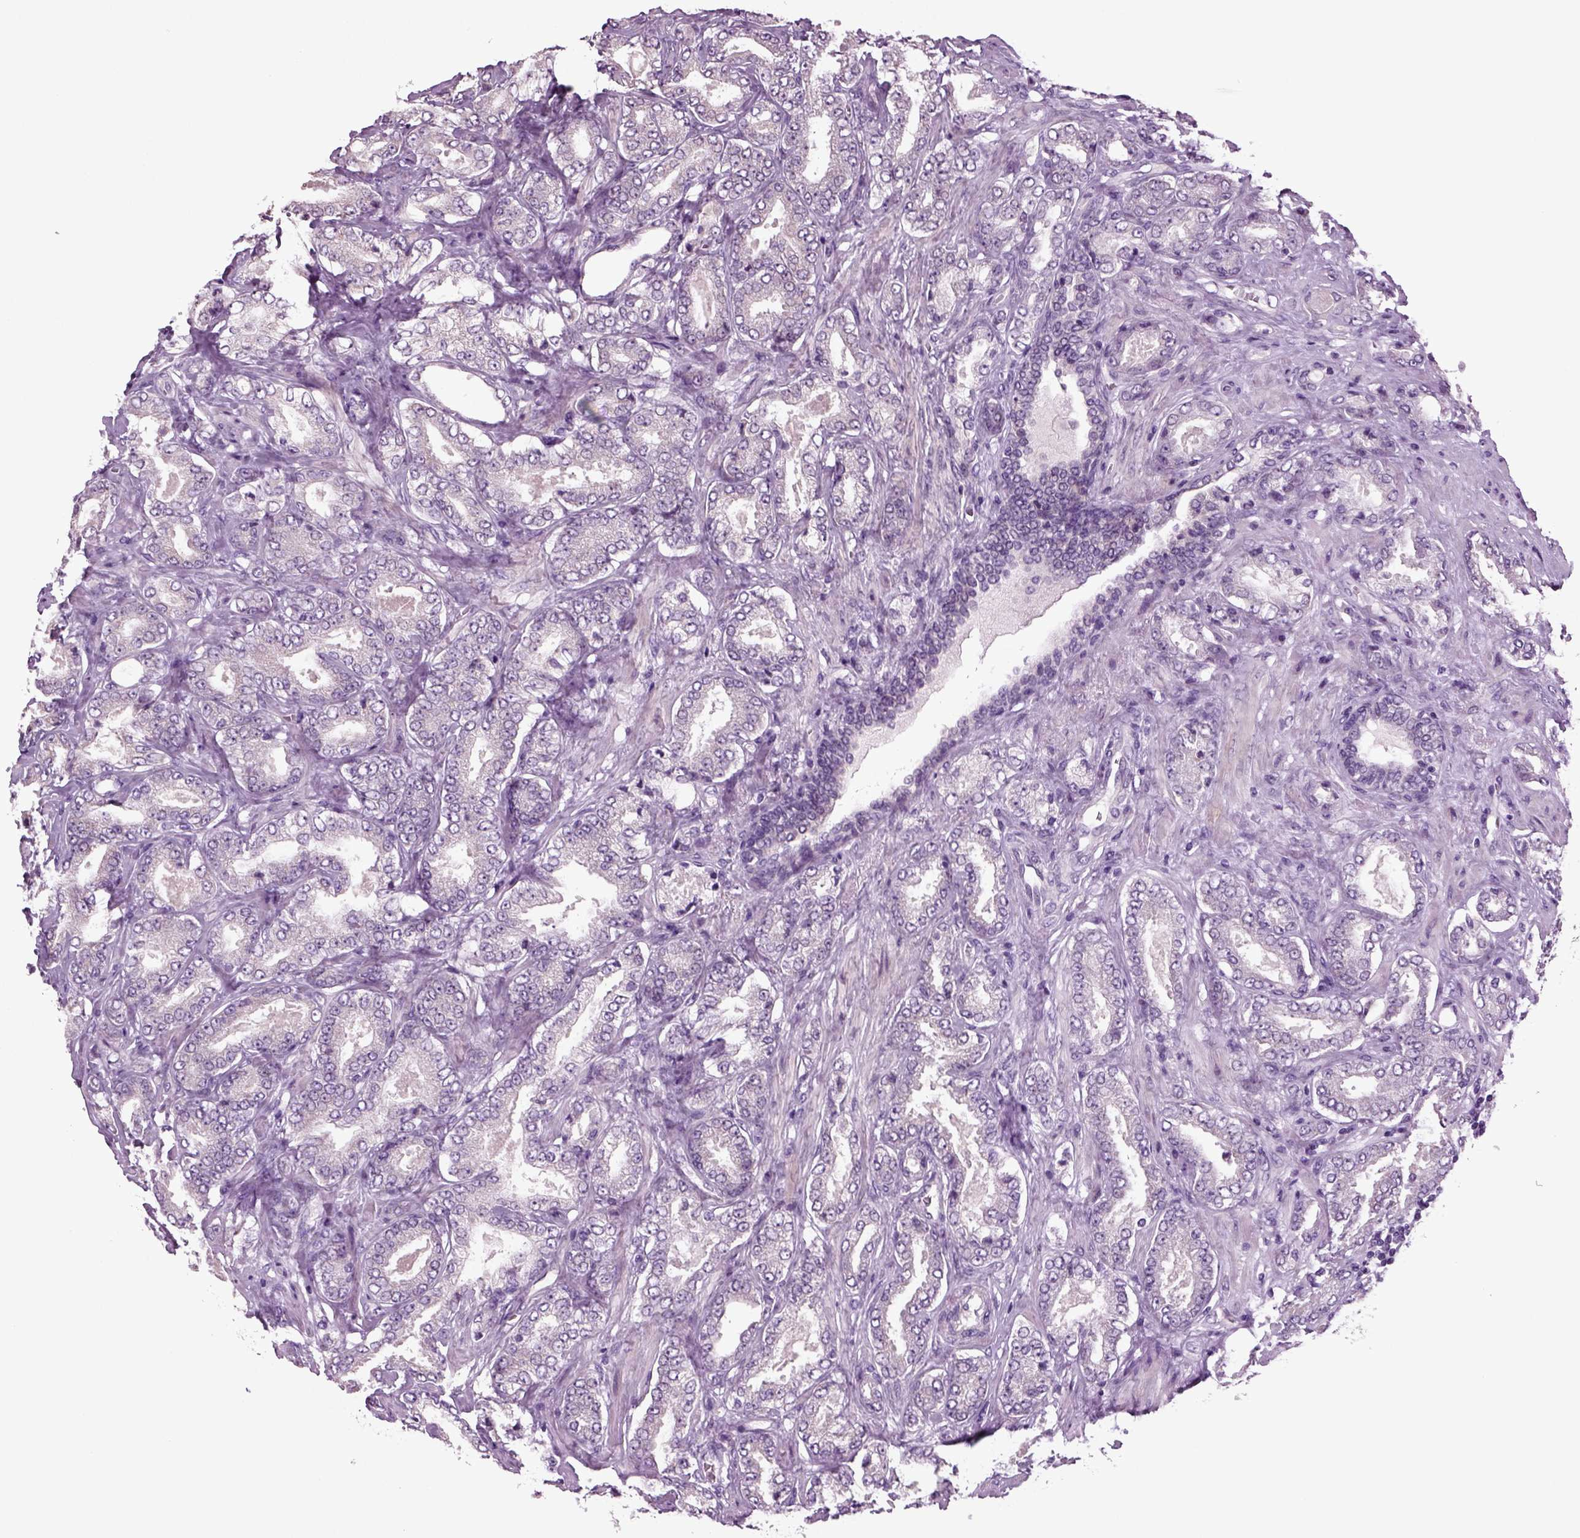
{"staining": {"intensity": "negative", "quantity": "none", "location": "none"}, "tissue": "prostate cancer", "cell_type": "Tumor cells", "image_type": "cancer", "snomed": [{"axis": "morphology", "description": "Adenocarcinoma, NOS"}, {"axis": "topography", "description": "Prostate"}], "caption": "High power microscopy micrograph of an IHC histopathology image of prostate cancer (adenocarcinoma), revealing no significant positivity in tumor cells.", "gene": "COL9A2", "patient": {"sex": "male", "age": 64}}